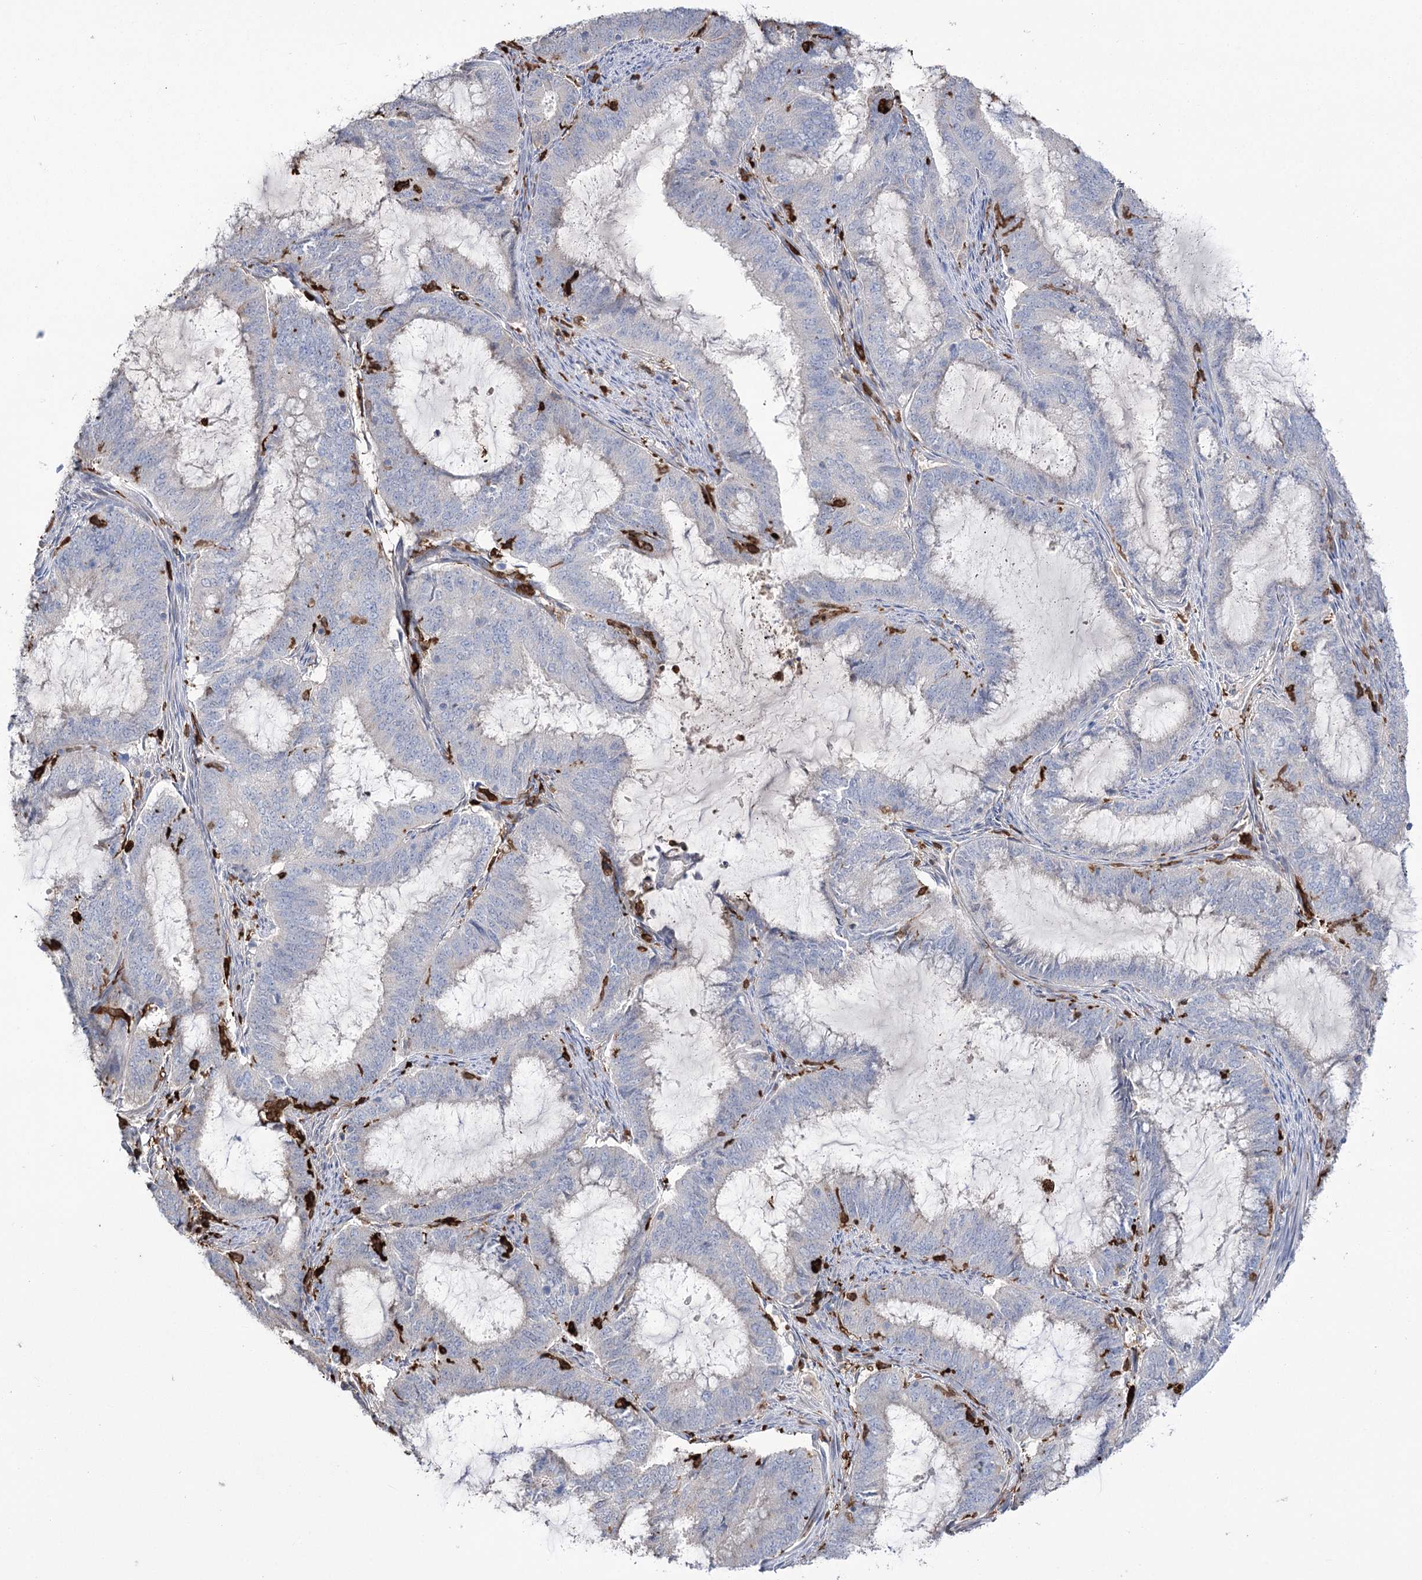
{"staining": {"intensity": "negative", "quantity": "none", "location": "none"}, "tissue": "endometrial cancer", "cell_type": "Tumor cells", "image_type": "cancer", "snomed": [{"axis": "morphology", "description": "Adenocarcinoma, NOS"}, {"axis": "topography", "description": "Endometrium"}], "caption": "High magnification brightfield microscopy of endometrial cancer (adenocarcinoma) stained with DAB (3,3'-diaminobenzidine) (brown) and counterstained with hematoxylin (blue): tumor cells show no significant positivity.", "gene": "ZNF622", "patient": {"sex": "female", "age": 51}}